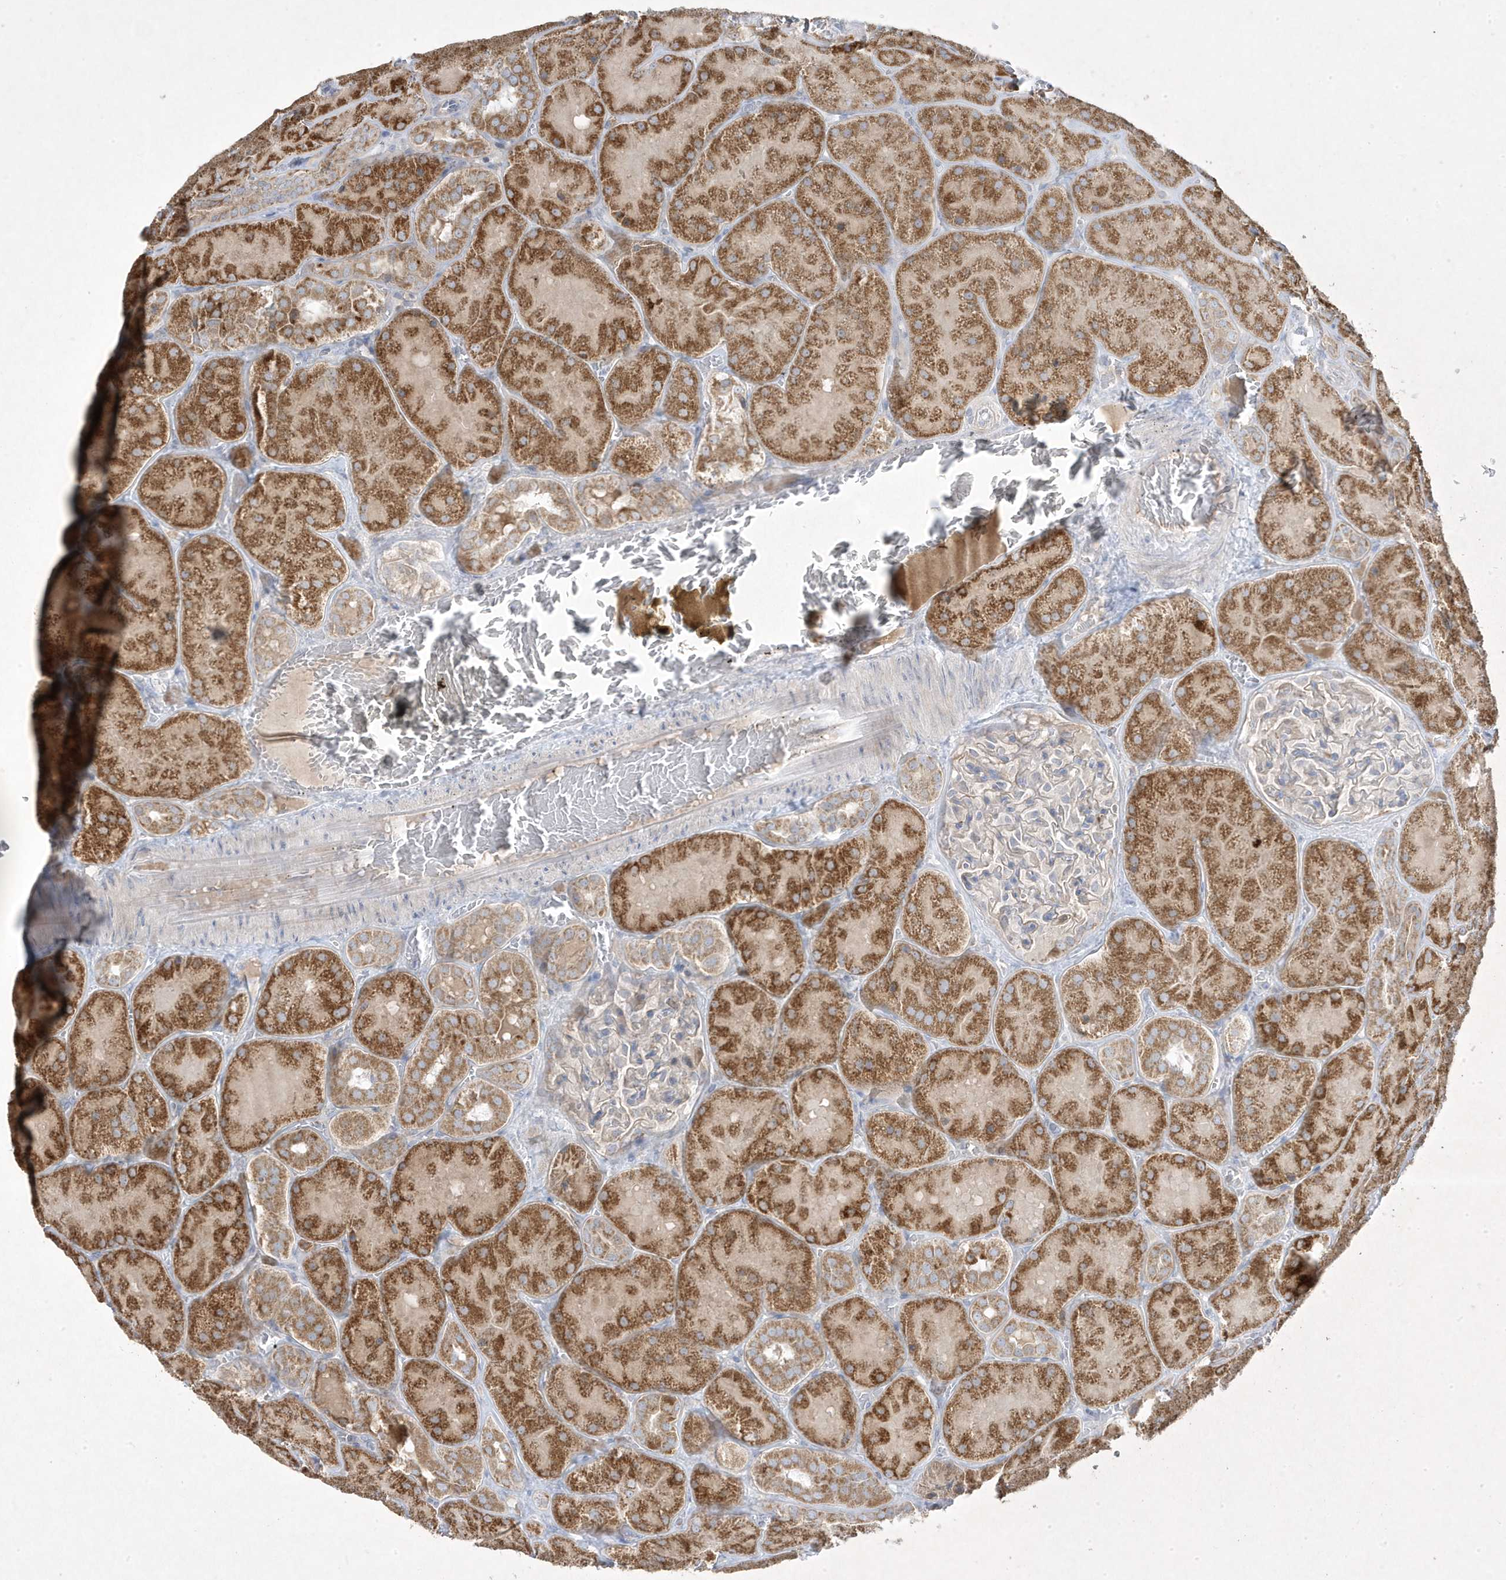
{"staining": {"intensity": "negative", "quantity": "none", "location": "none"}, "tissue": "kidney", "cell_type": "Cells in glomeruli", "image_type": "normal", "snomed": [{"axis": "morphology", "description": "Normal tissue, NOS"}, {"axis": "topography", "description": "Kidney"}], "caption": "This is a micrograph of immunohistochemistry staining of normal kidney, which shows no positivity in cells in glomeruli. (DAB immunohistochemistry, high magnification).", "gene": "ADAMTSL3", "patient": {"sex": "male", "age": 28}}